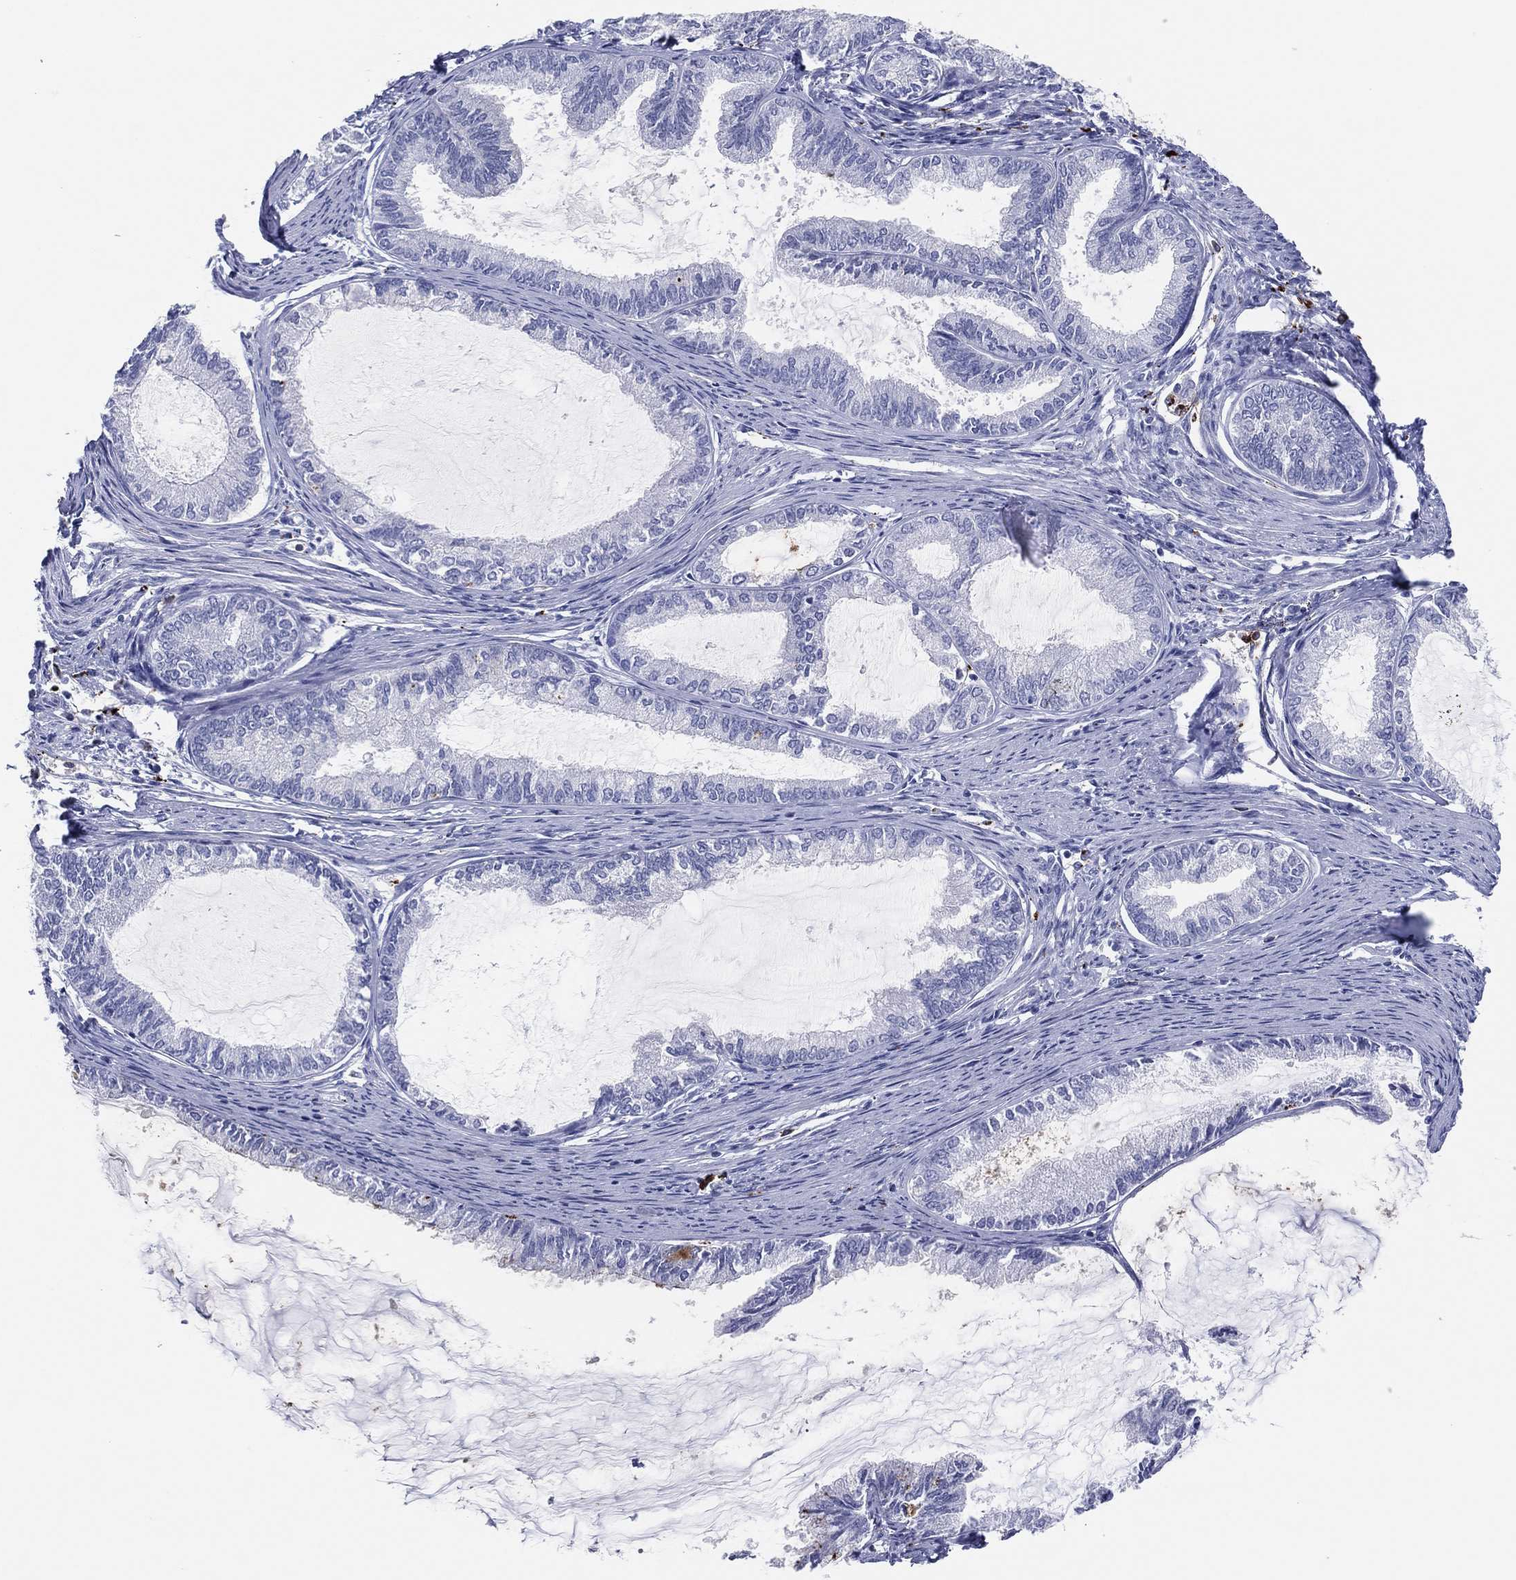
{"staining": {"intensity": "negative", "quantity": "none", "location": "none"}, "tissue": "endometrial cancer", "cell_type": "Tumor cells", "image_type": "cancer", "snomed": [{"axis": "morphology", "description": "Adenocarcinoma, NOS"}, {"axis": "topography", "description": "Endometrium"}], "caption": "DAB (3,3'-diaminobenzidine) immunohistochemical staining of human endometrial cancer (adenocarcinoma) shows no significant staining in tumor cells.", "gene": "PLAC8", "patient": {"sex": "female", "age": 86}}